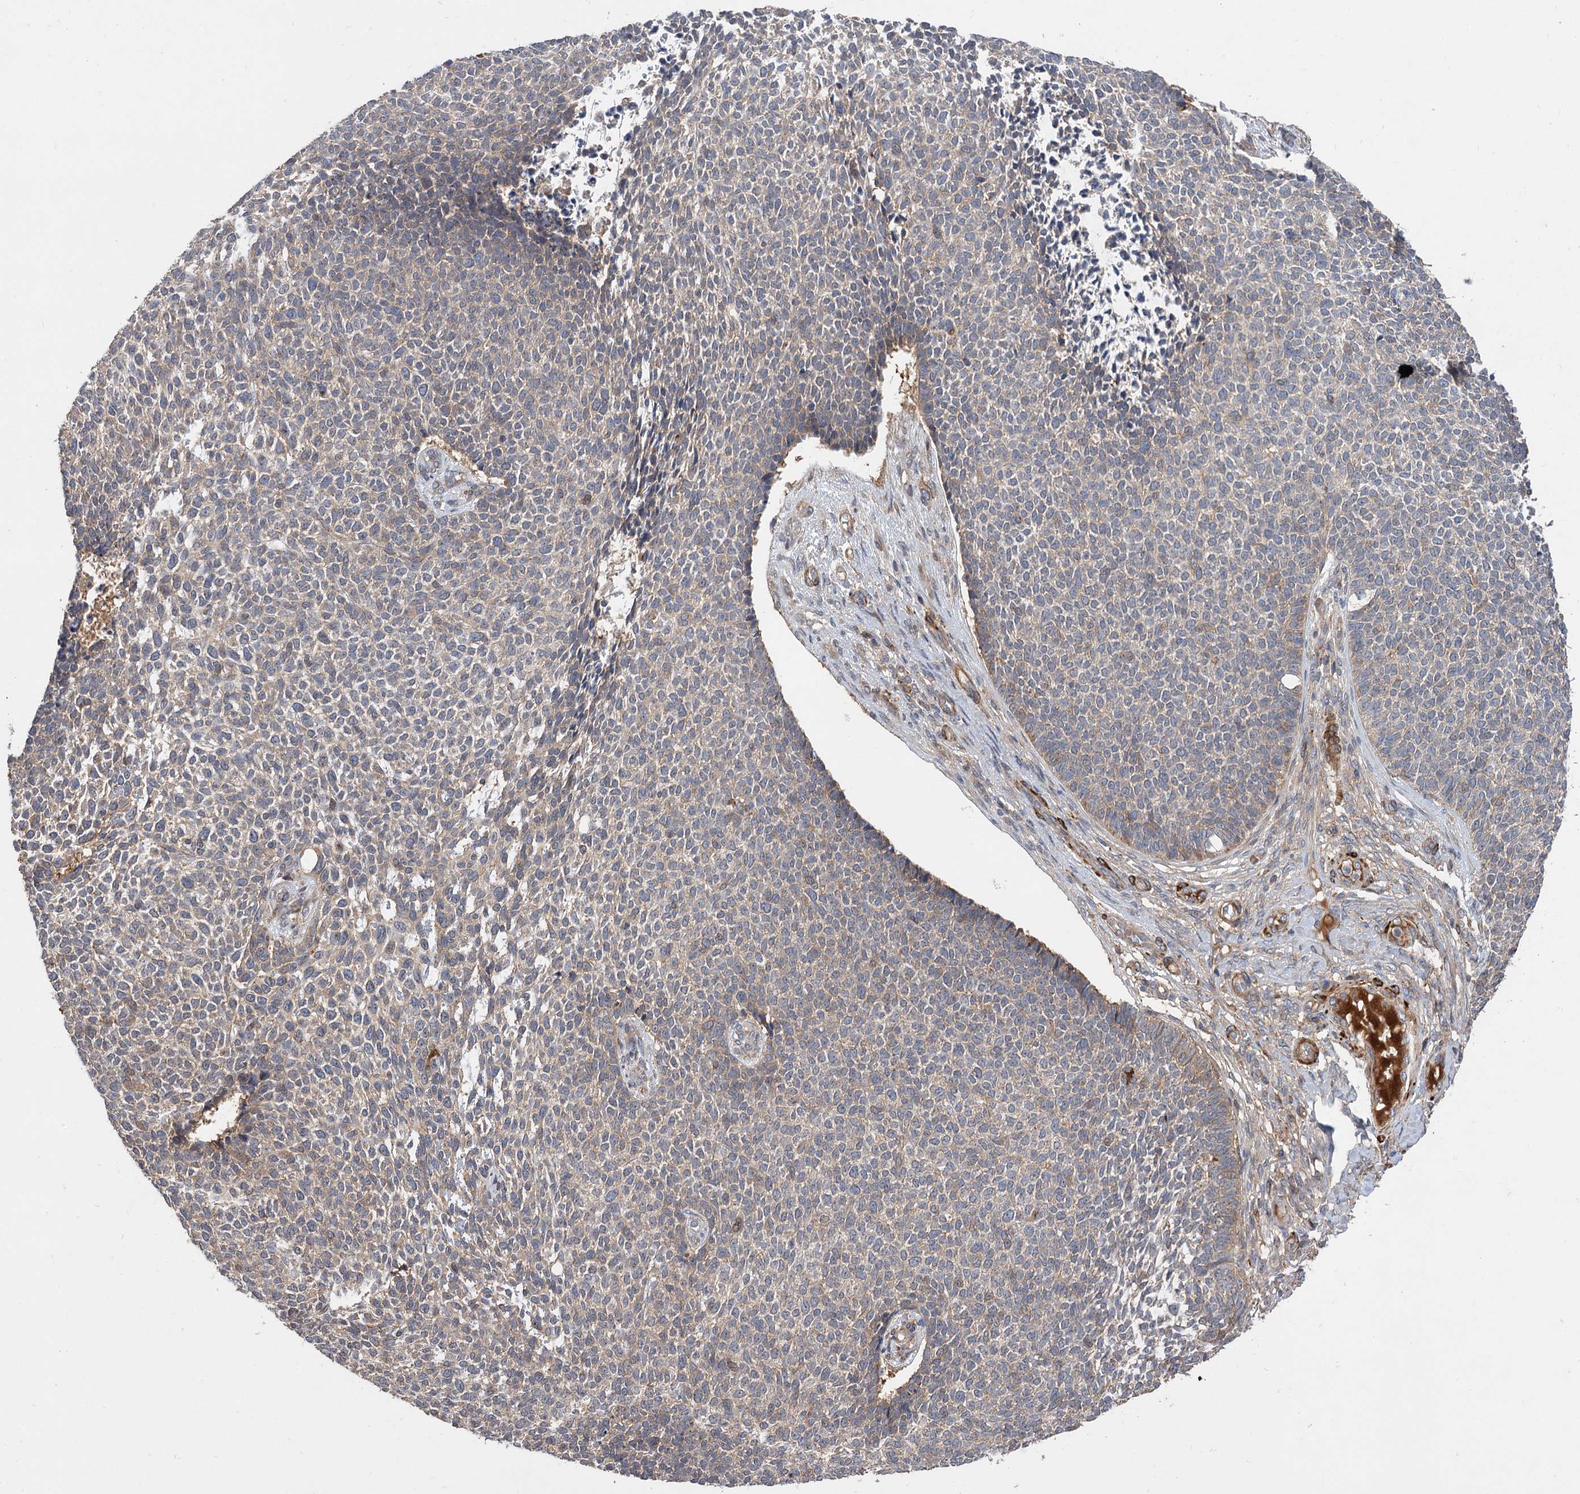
{"staining": {"intensity": "weak", "quantity": "25%-75%", "location": "cytoplasmic/membranous"}, "tissue": "skin cancer", "cell_type": "Tumor cells", "image_type": "cancer", "snomed": [{"axis": "morphology", "description": "Basal cell carcinoma"}, {"axis": "topography", "description": "Skin"}], "caption": "The histopathology image shows a brown stain indicating the presence of a protein in the cytoplasmic/membranous of tumor cells in skin basal cell carcinoma. The staining was performed using DAB (3,3'-diaminobenzidine), with brown indicating positive protein expression. Nuclei are stained blue with hematoxylin.", "gene": "FBXW8", "patient": {"sex": "female", "age": 84}}